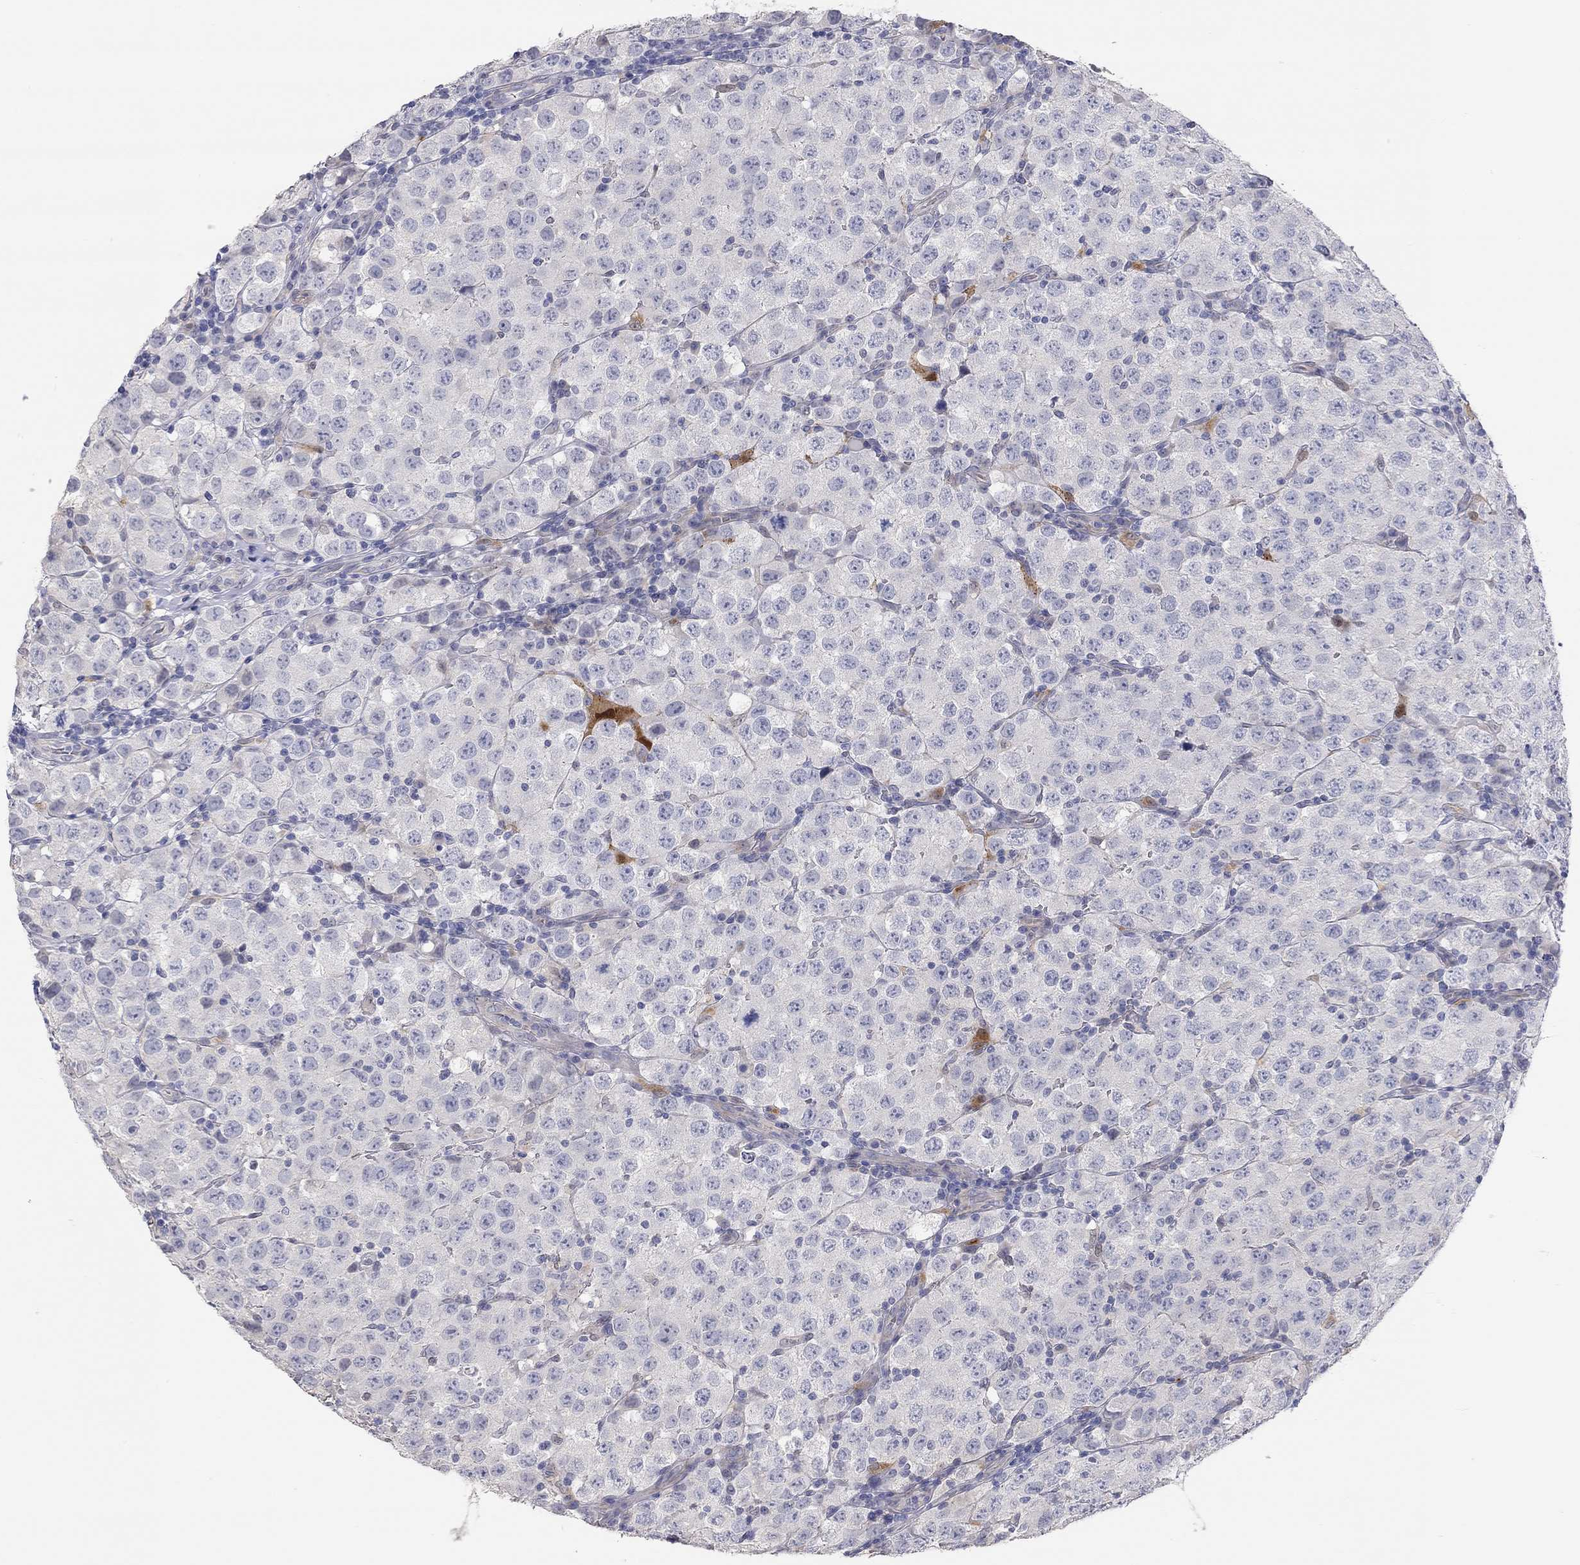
{"staining": {"intensity": "negative", "quantity": "none", "location": "none"}, "tissue": "testis cancer", "cell_type": "Tumor cells", "image_type": "cancer", "snomed": [{"axis": "morphology", "description": "Seminoma, NOS"}, {"axis": "topography", "description": "Testis"}], "caption": "An immunohistochemistry (IHC) image of seminoma (testis) is shown. There is no staining in tumor cells of seminoma (testis).", "gene": "PAPSS2", "patient": {"sex": "male", "age": 34}}